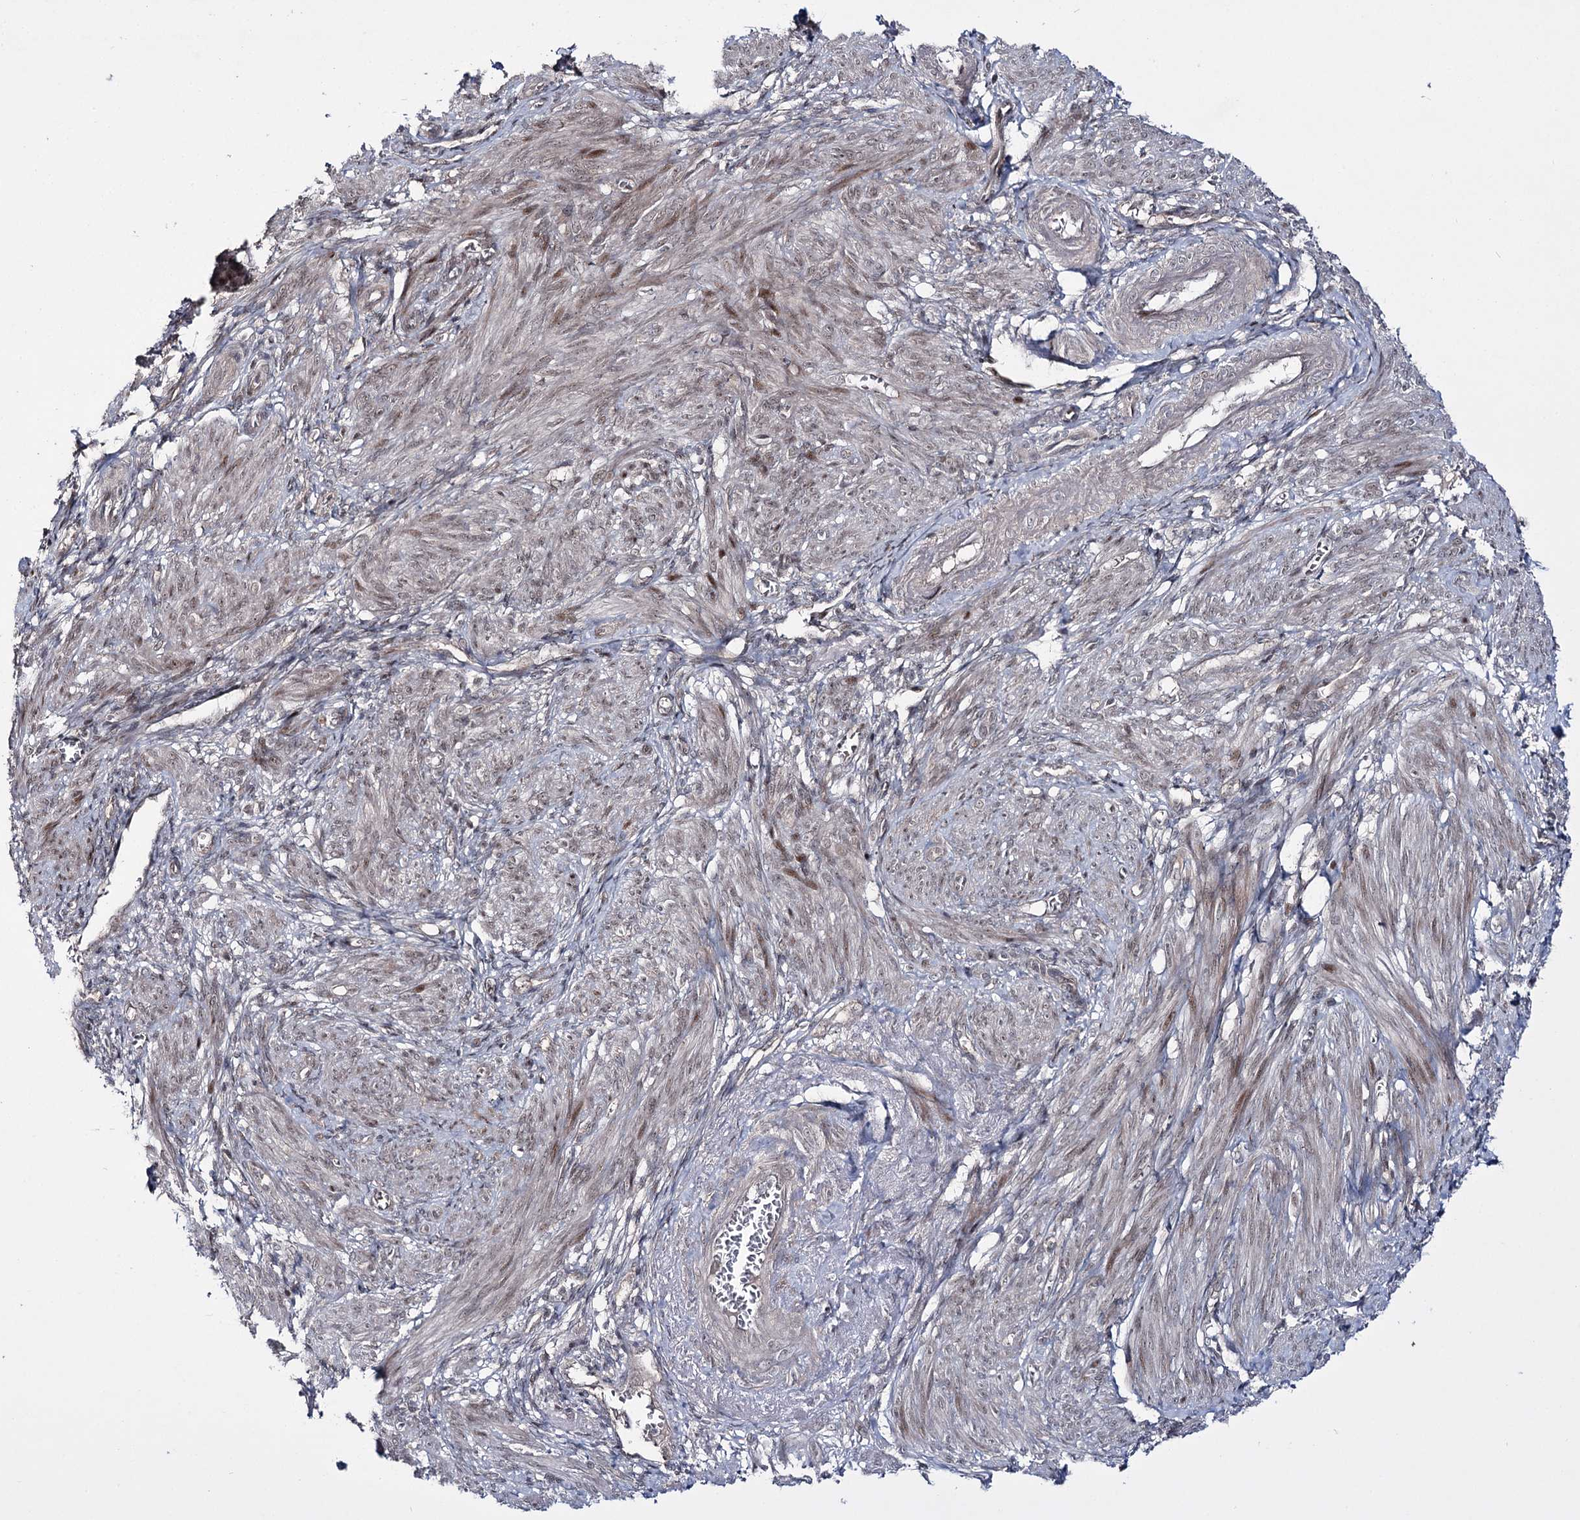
{"staining": {"intensity": "moderate", "quantity": "<25%", "location": "cytoplasmic/membranous,nuclear"}, "tissue": "smooth muscle", "cell_type": "Smooth muscle cells", "image_type": "normal", "snomed": [{"axis": "morphology", "description": "Normal tissue, NOS"}, {"axis": "topography", "description": "Smooth muscle"}], "caption": "Normal smooth muscle displays moderate cytoplasmic/membranous,nuclear staining in about <25% of smooth muscle cells, visualized by immunohistochemistry. (IHC, brightfield microscopy, high magnification).", "gene": "HOXC11", "patient": {"sex": "female", "age": 39}}